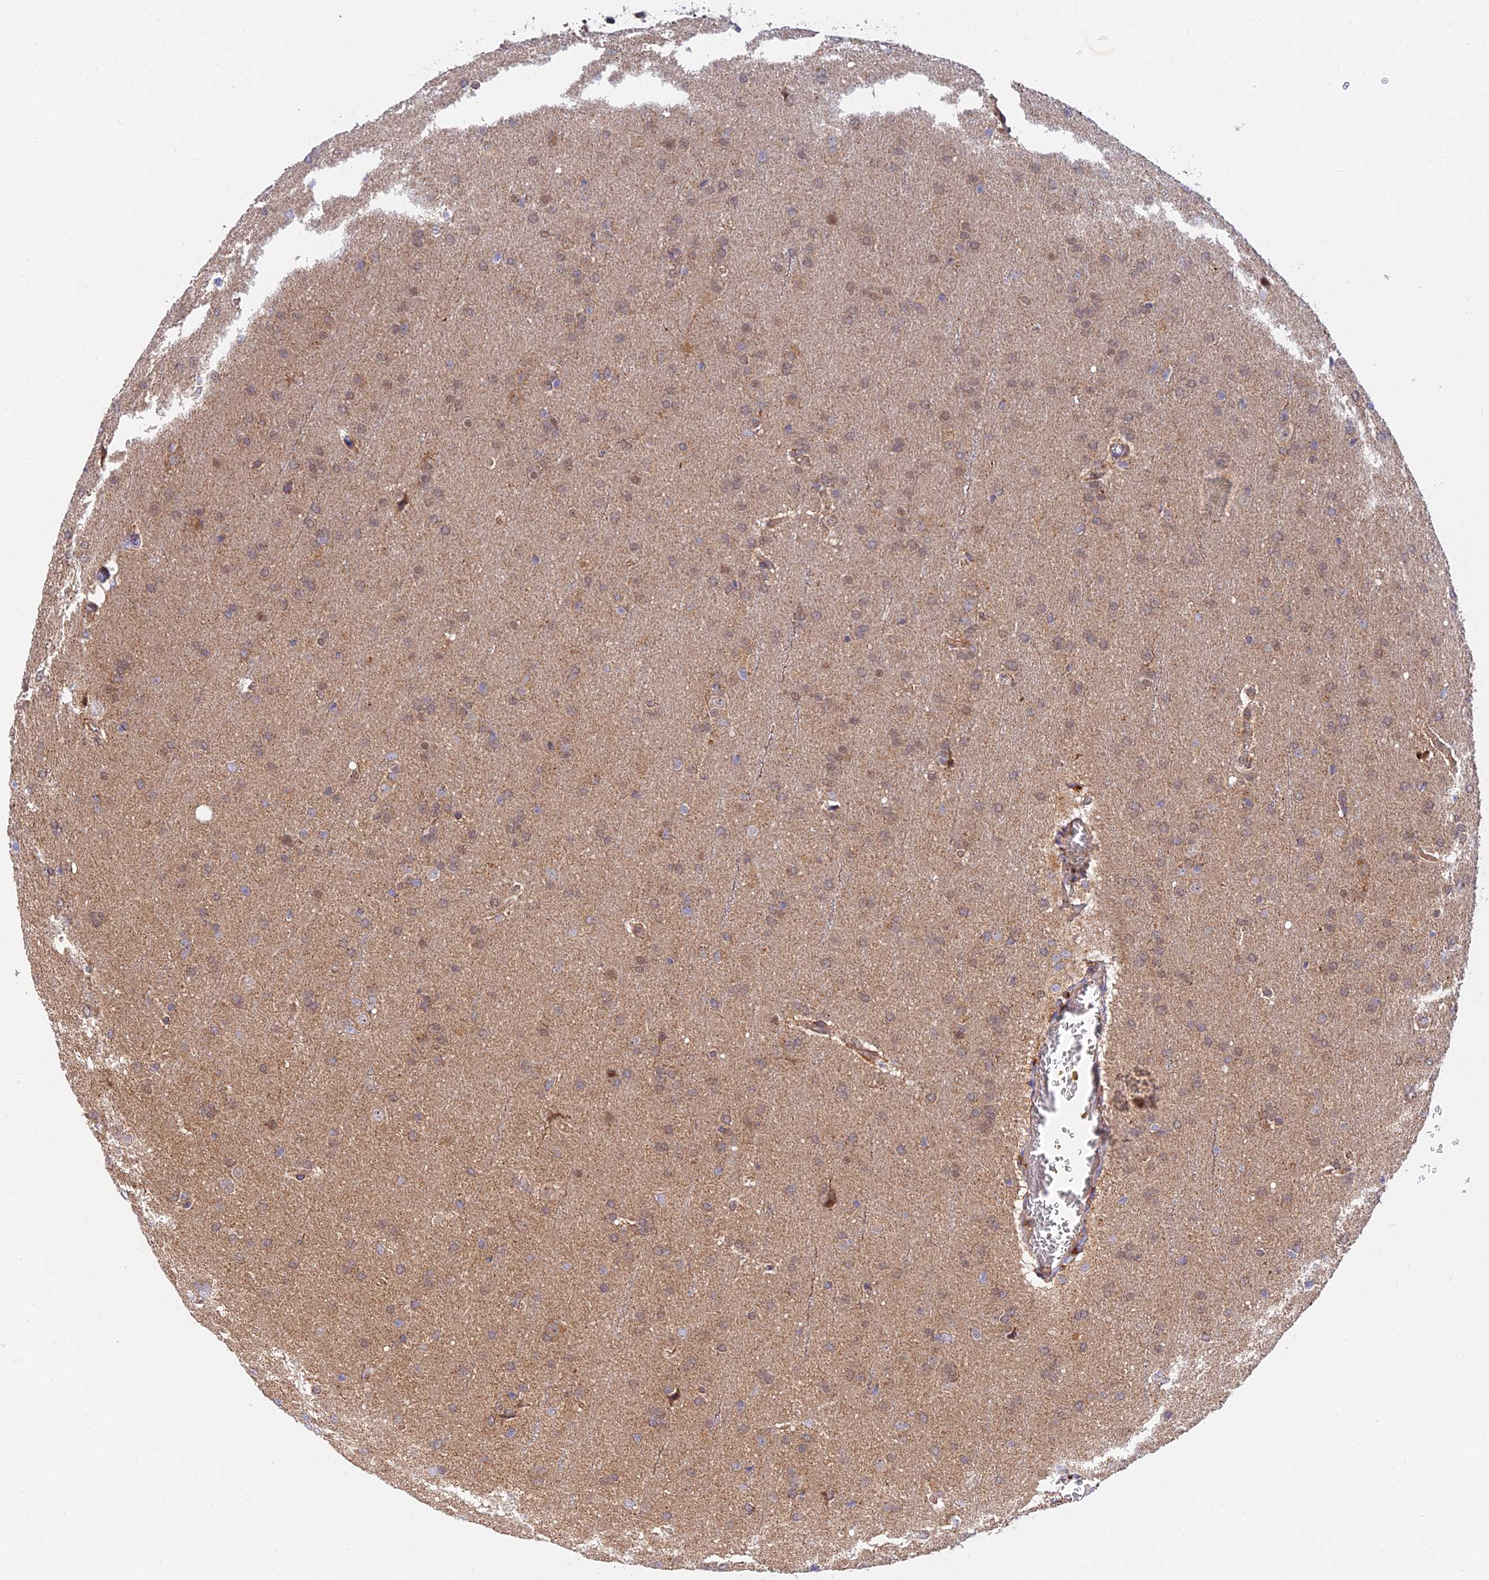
{"staining": {"intensity": "weak", "quantity": "25%-75%", "location": "cytoplasmic/membranous"}, "tissue": "glioma", "cell_type": "Tumor cells", "image_type": "cancer", "snomed": [{"axis": "morphology", "description": "Glioma, malignant, Low grade"}, {"axis": "topography", "description": "Brain"}], "caption": "This is an image of IHC staining of glioma, which shows weak staining in the cytoplasmic/membranous of tumor cells.", "gene": "PODNL1", "patient": {"sex": "female", "age": 32}}